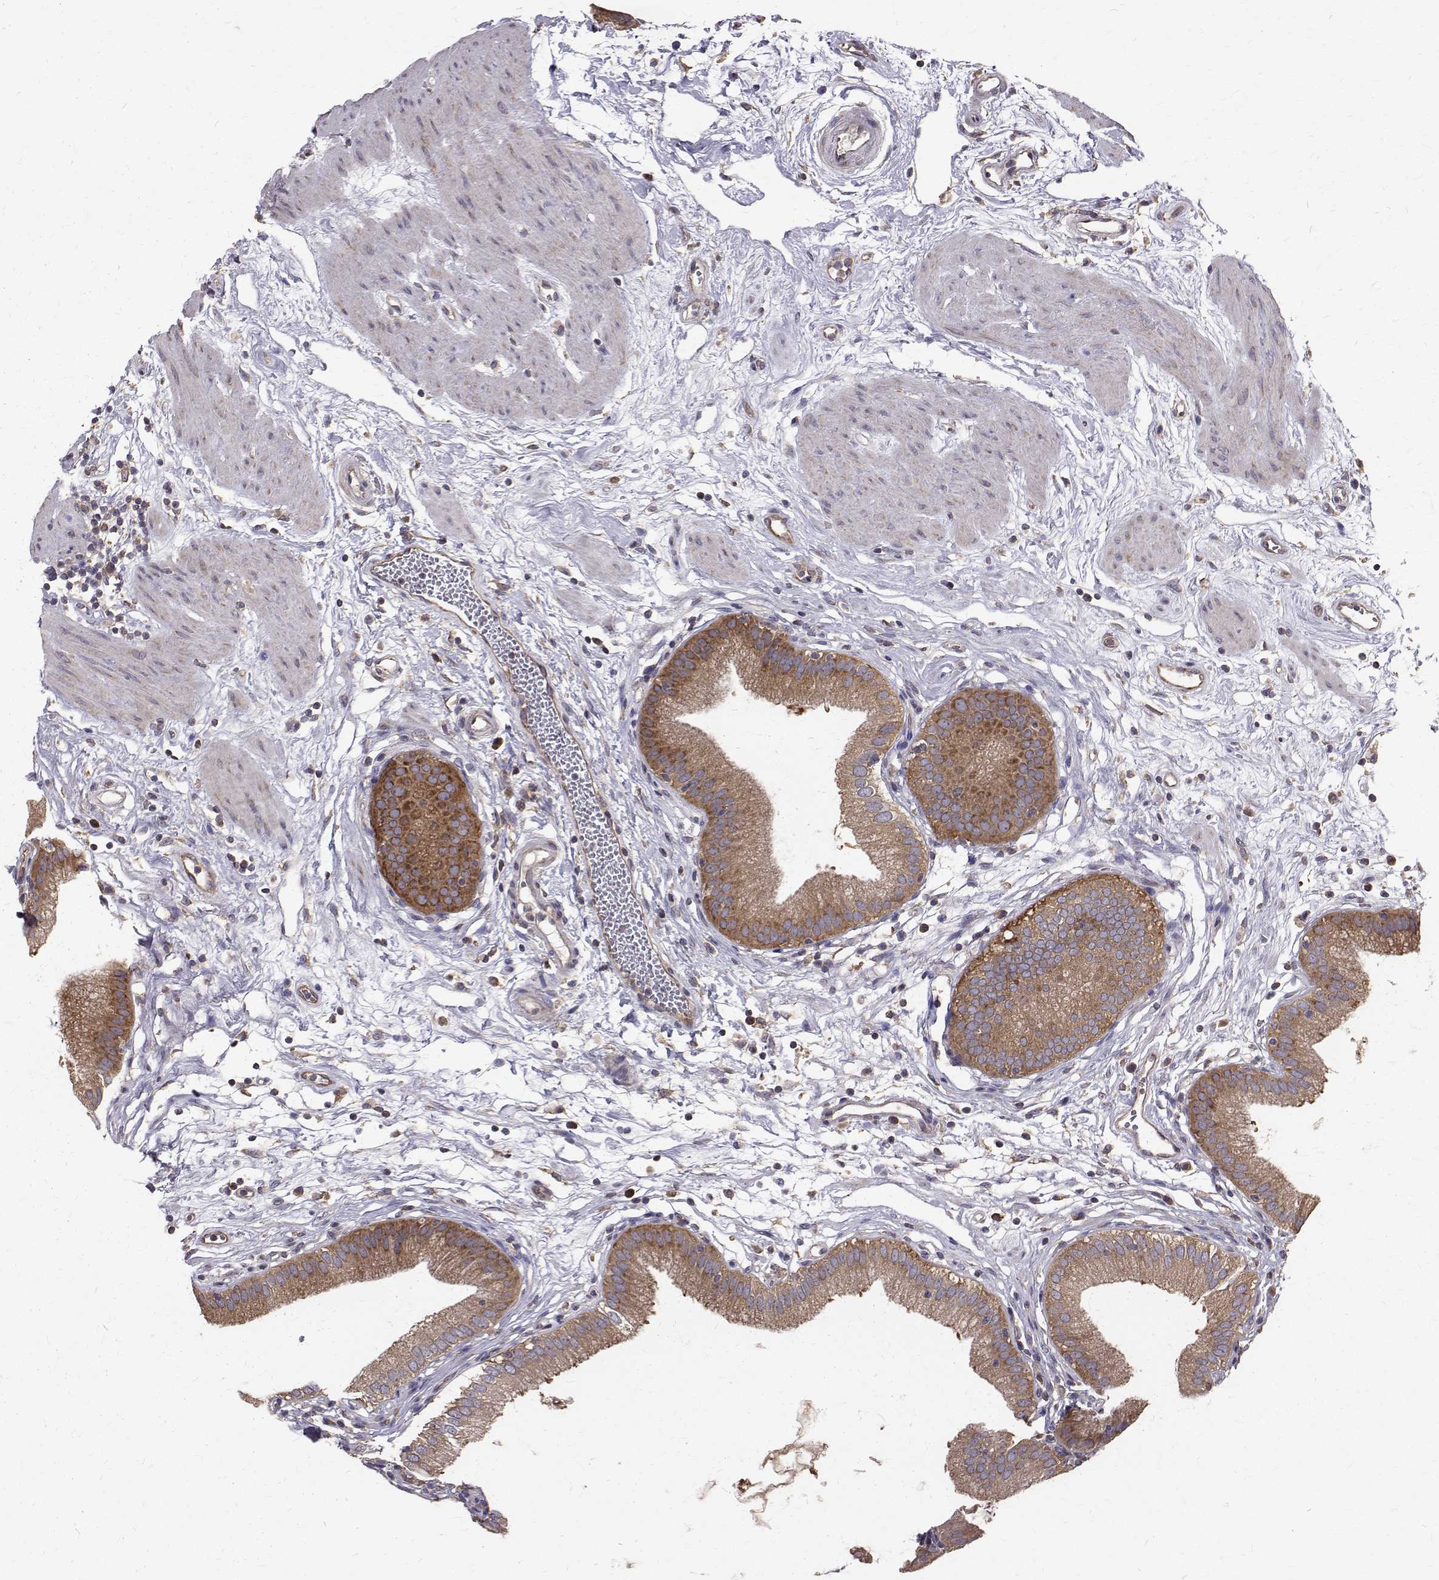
{"staining": {"intensity": "moderate", "quantity": ">75%", "location": "cytoplasmic/membranous"}, "tissue": "gallbladder", "cell_type": "Glandular cells", "image_type": "normal", "snomed": [{"axis": "morphology", "description": "Normal tissue, NOS"}, {"axis": "topography", "description": "Gallbladder"}], "caption": "Approximately >75% of glandular cells in unremarkable gallbladder exhibit moderate cytoplasmic/membranous protein positivity as visualized by brown immunohistochemical staining.", "gene": "FARSB", "patient": {"sex": "female", "age": 65}}